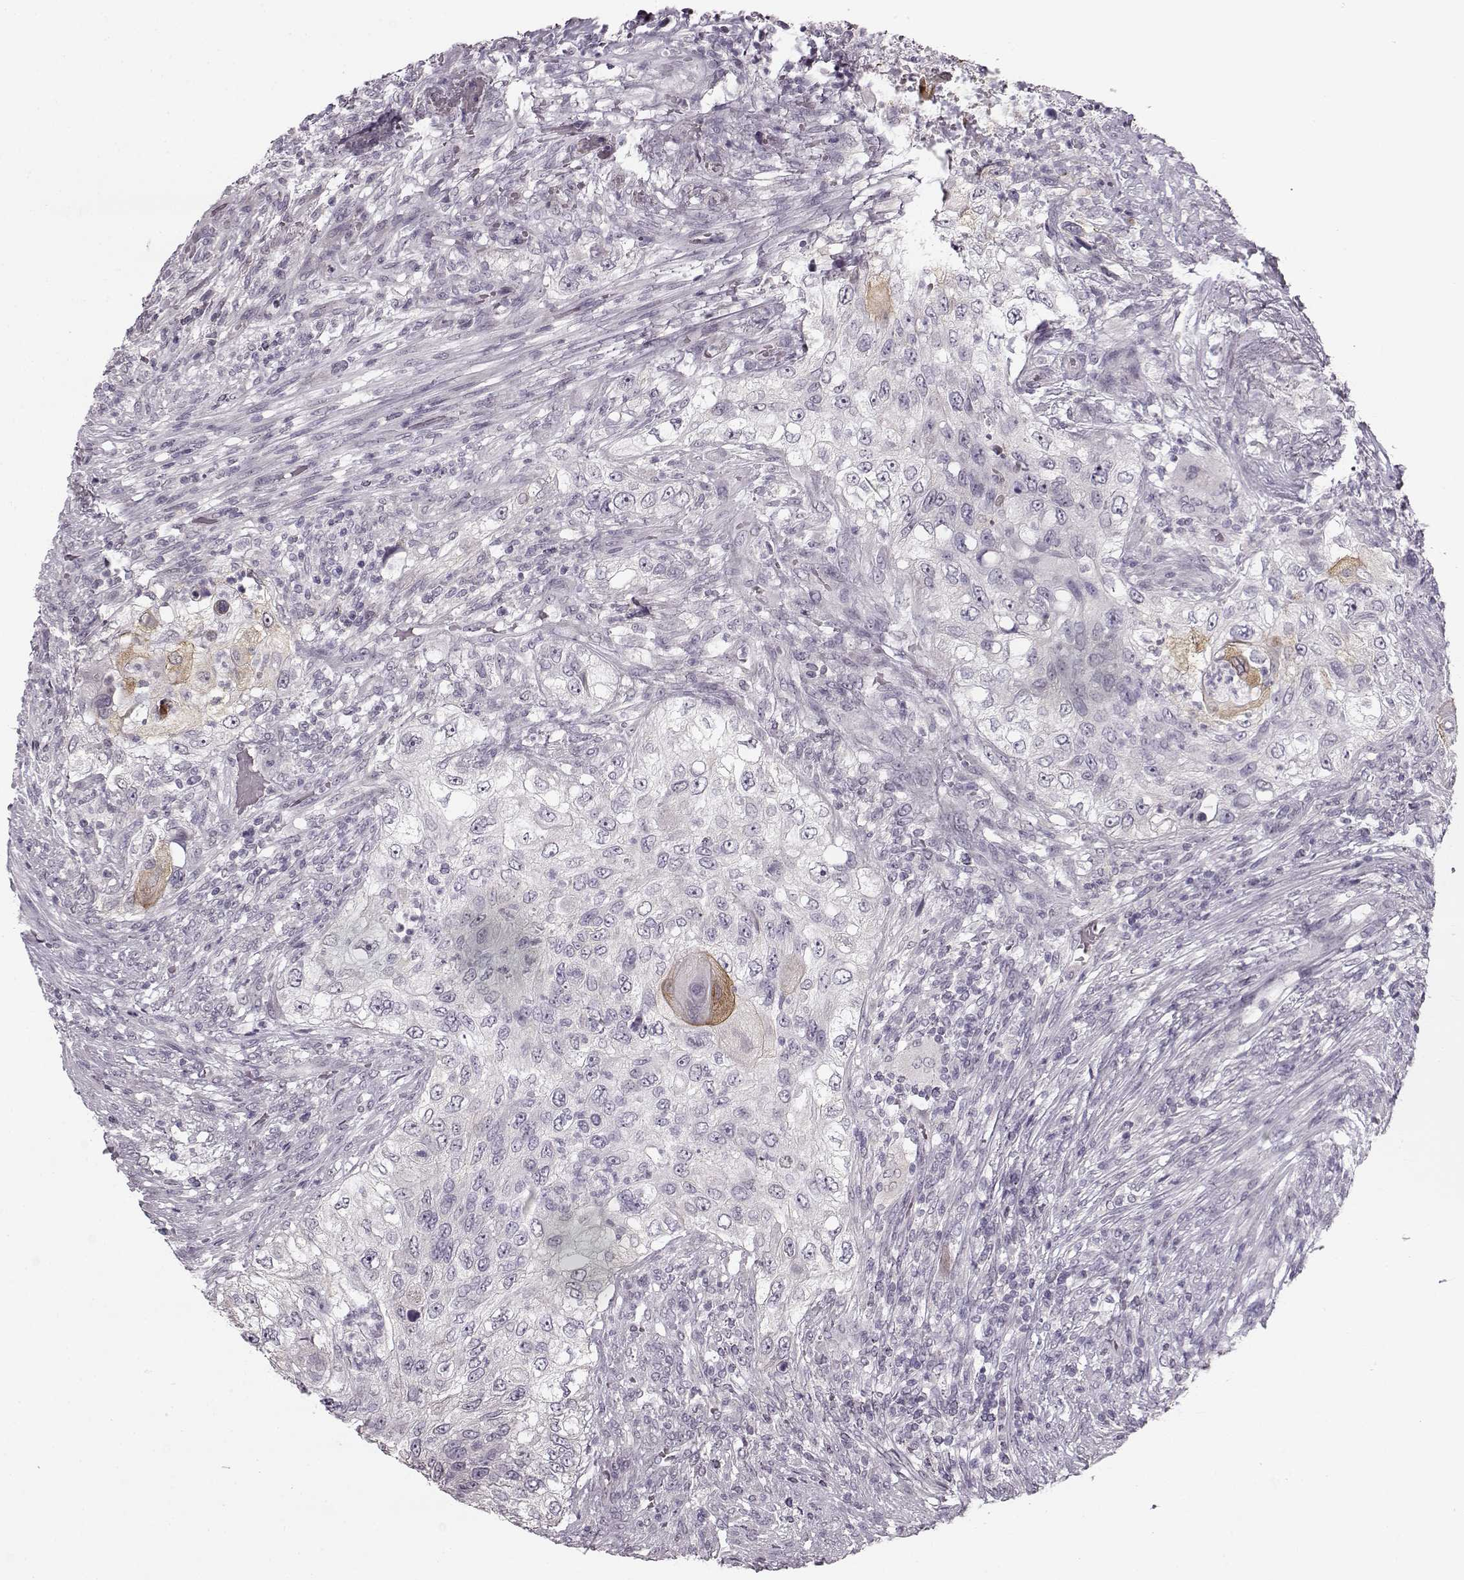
{"staining": {"intensity": "negative", "quantity": "none", "location": "none"}, "tissue": "urothelial cancer", "cell_type": "Tumor cells", "image_type": "cancer", "snomed": [{"axis": "morphology", "description": "Urothelial carcinoma, High grade"}, {"axis": "topography", "description": "Urinary bladder"}], "caption": "DAB (3,3'-diaminobenzidine) immunohistochemical staining of human urothelial carcinoma (high-grade) exhibits no significant positivity in tumor cells.", "gene": "MAP6D1", "patient": {"sex": "female", "age": 60}}